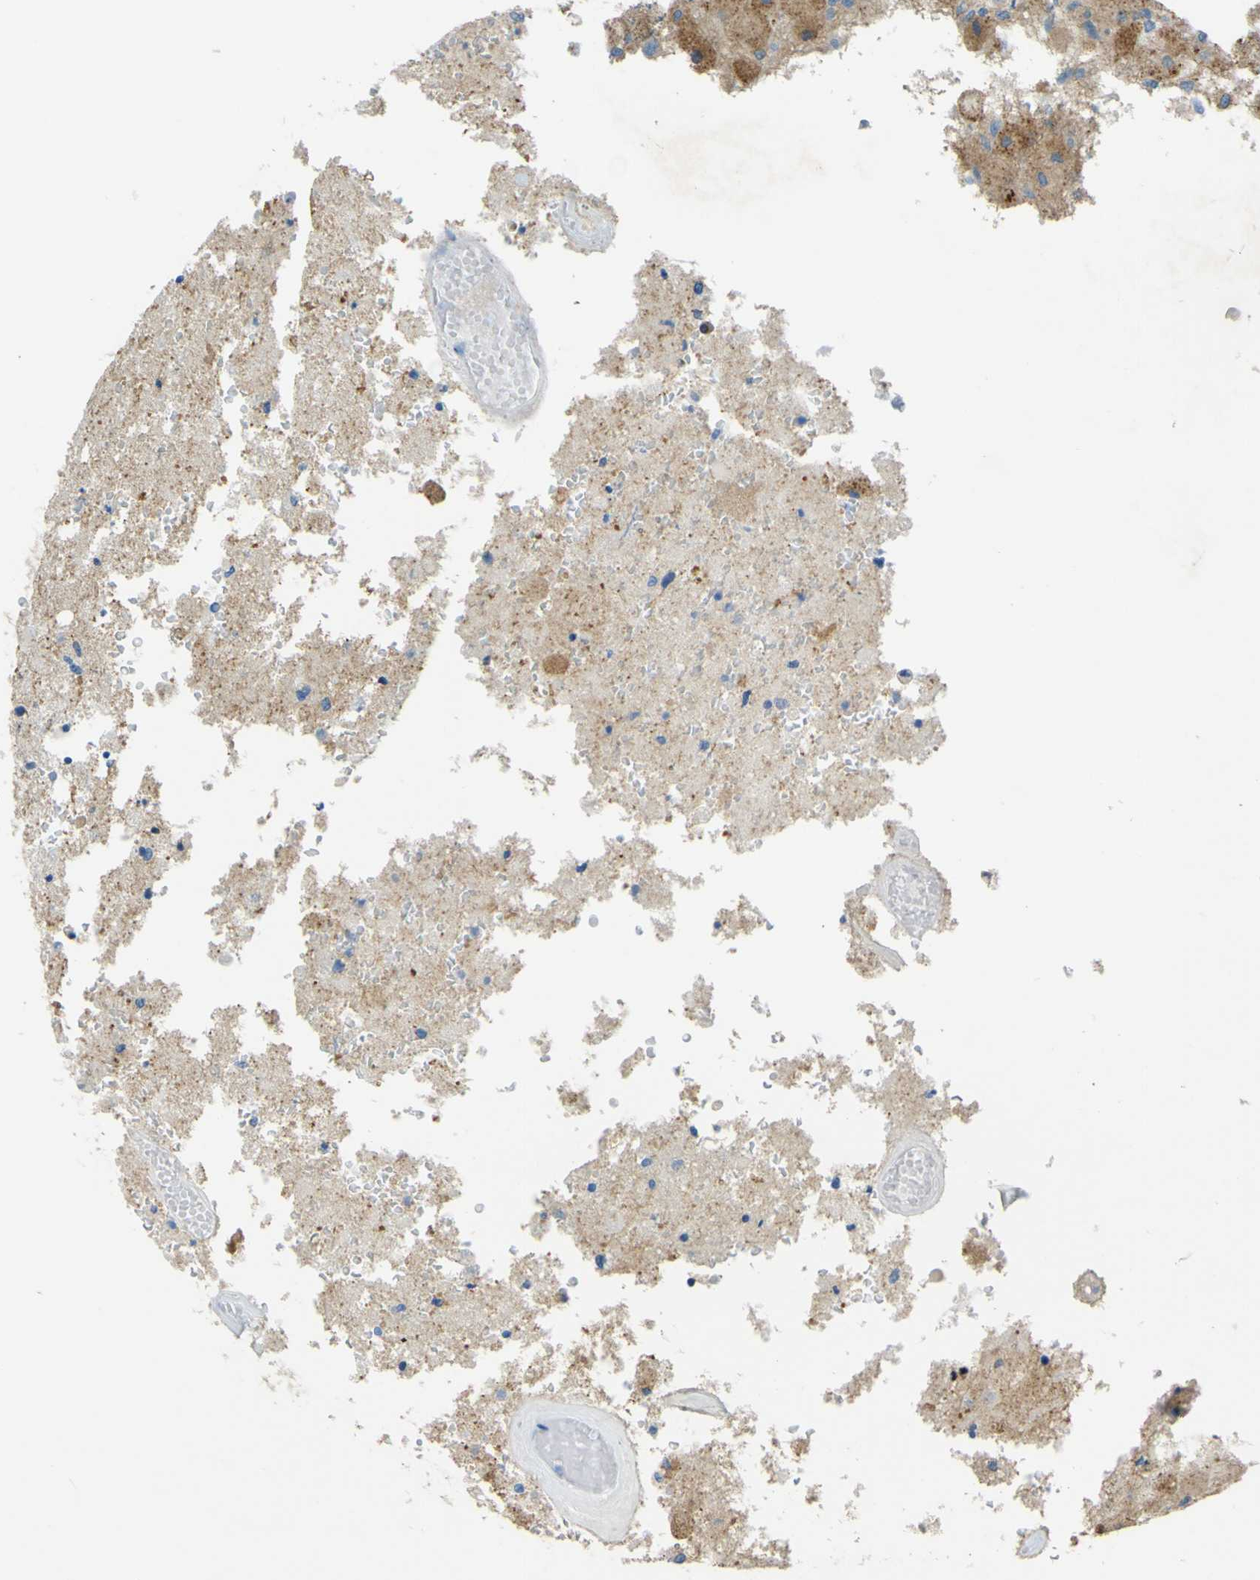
{"staining": {"intensity": "moderate", "quantity": "25%-75%", "location": "cytoplasmic/membranous"}, "tissue": "glioma", "cell_type": "Tumor cells", "image_type": "cancer", "snomed": [{"axis": "morphology", "description": "Normal tissue, NOS"}, {"axis": "morphology", "description": "Glioma, malignant, High grade"}, {"axis": "topography", "description": "Cerebral cortex"}], "caption": "DAB immunohistochemical staining of human malignant high-grade glioma shows moderate cytoplasmic/membranous protein expression in approximately 25%-75% of tumor cells. (Brightfield microscopy of DAB IHC at high magnification).", "gene": "OGN", "patient": {"sex": "male", "age": 77}}